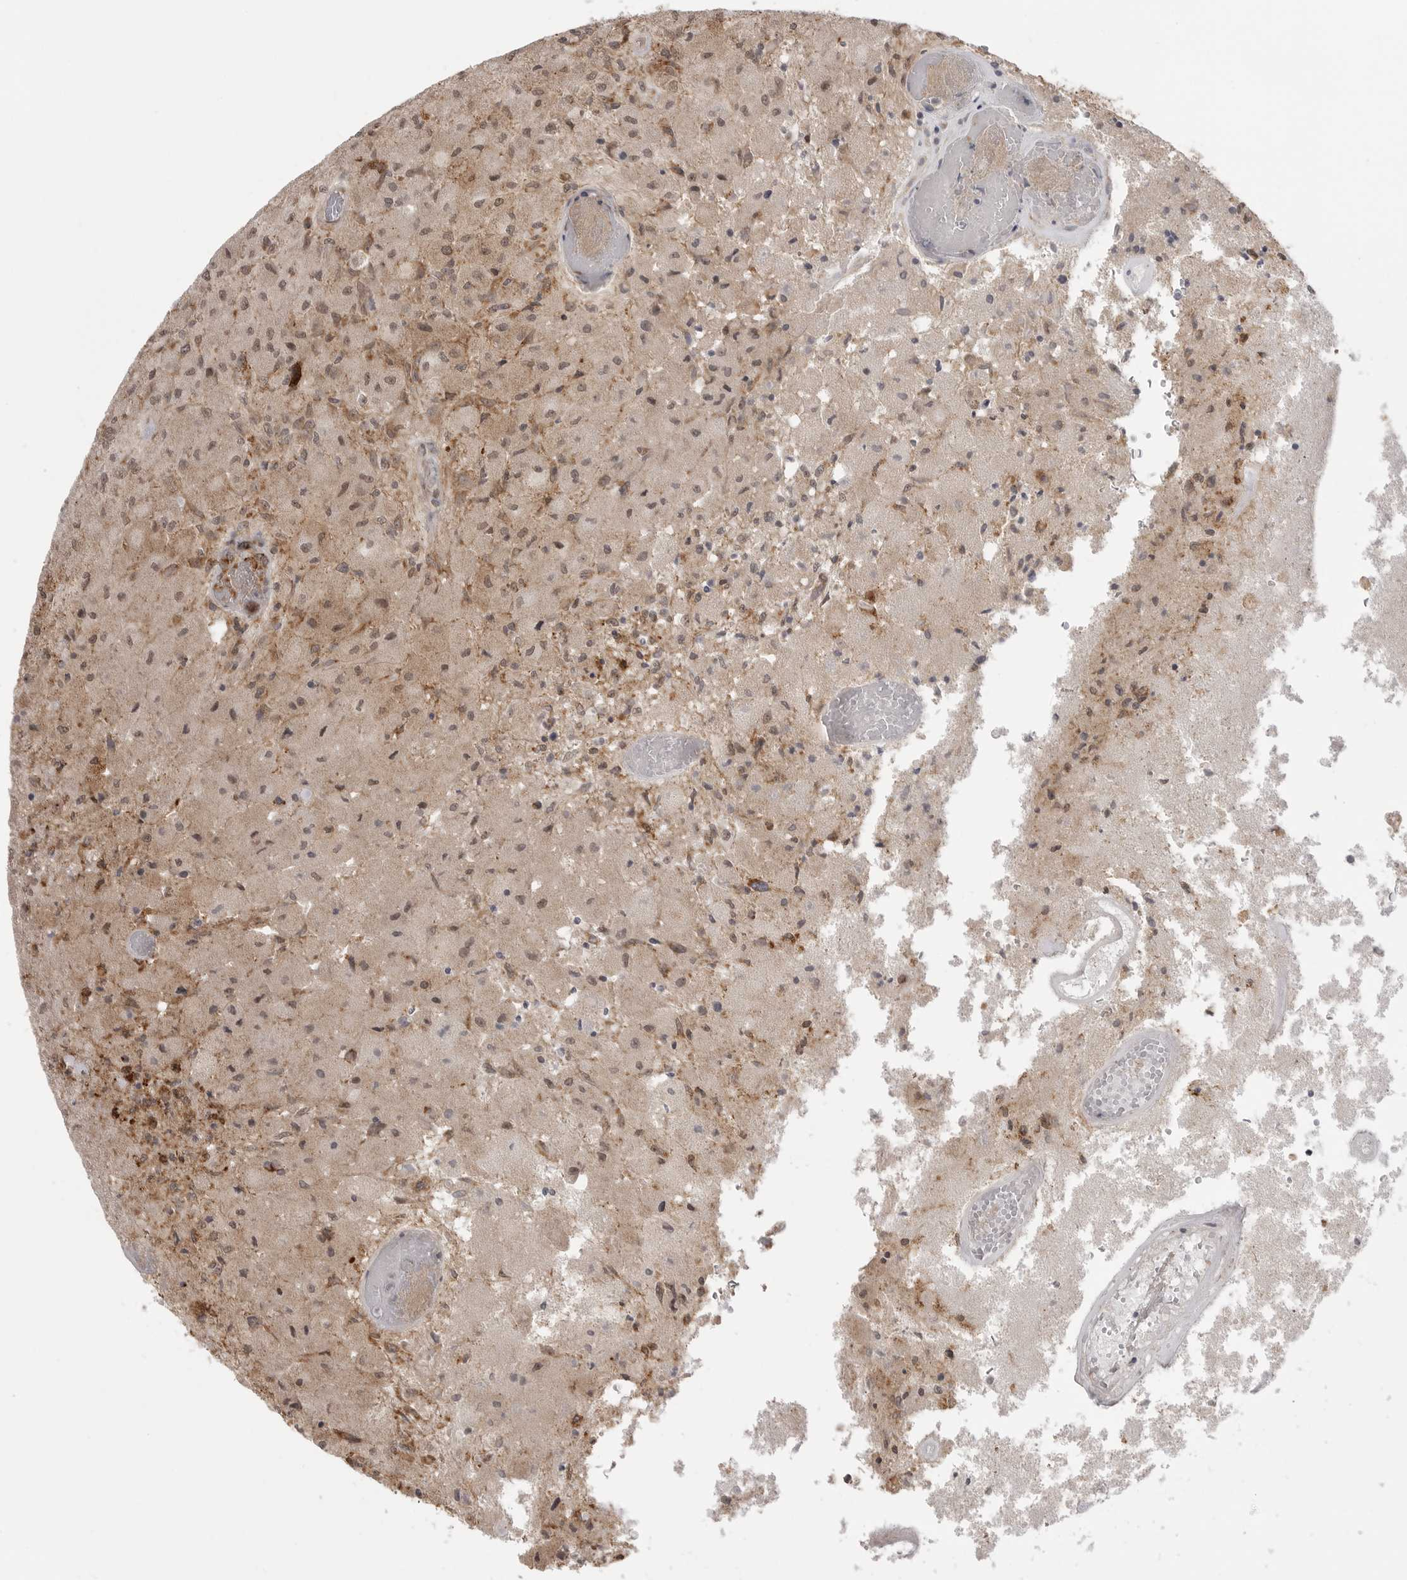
{"staining": {"intensity": "weak", "quantity": "25%-75%", "location": "nuclear"}, "tissue": "glioma", "cell_type": "Tumor cells", "image_type": "cancer", "snomed": [{"axis": "morphology", "description": "Normal tissue, NOS"}, {"axis": "morphology", "description": "Glioma, malignant, High grade"}, {"axis": "topography", "description": "Cerebral cortex"}], "caption": "IHC staining of glioma, which reveals low levels of weak nuclear staining in approximately 25%-75% of tumor cells indicating weak nuclear protein positivity. The staining was performed using DAB (3,3'-diaminobenzidine) (brown) for protein detection and nuclei were counterstained in hematoxylin (blue).", "gene": "KALRN", "patient": {"sex": "male", "age": 77}}